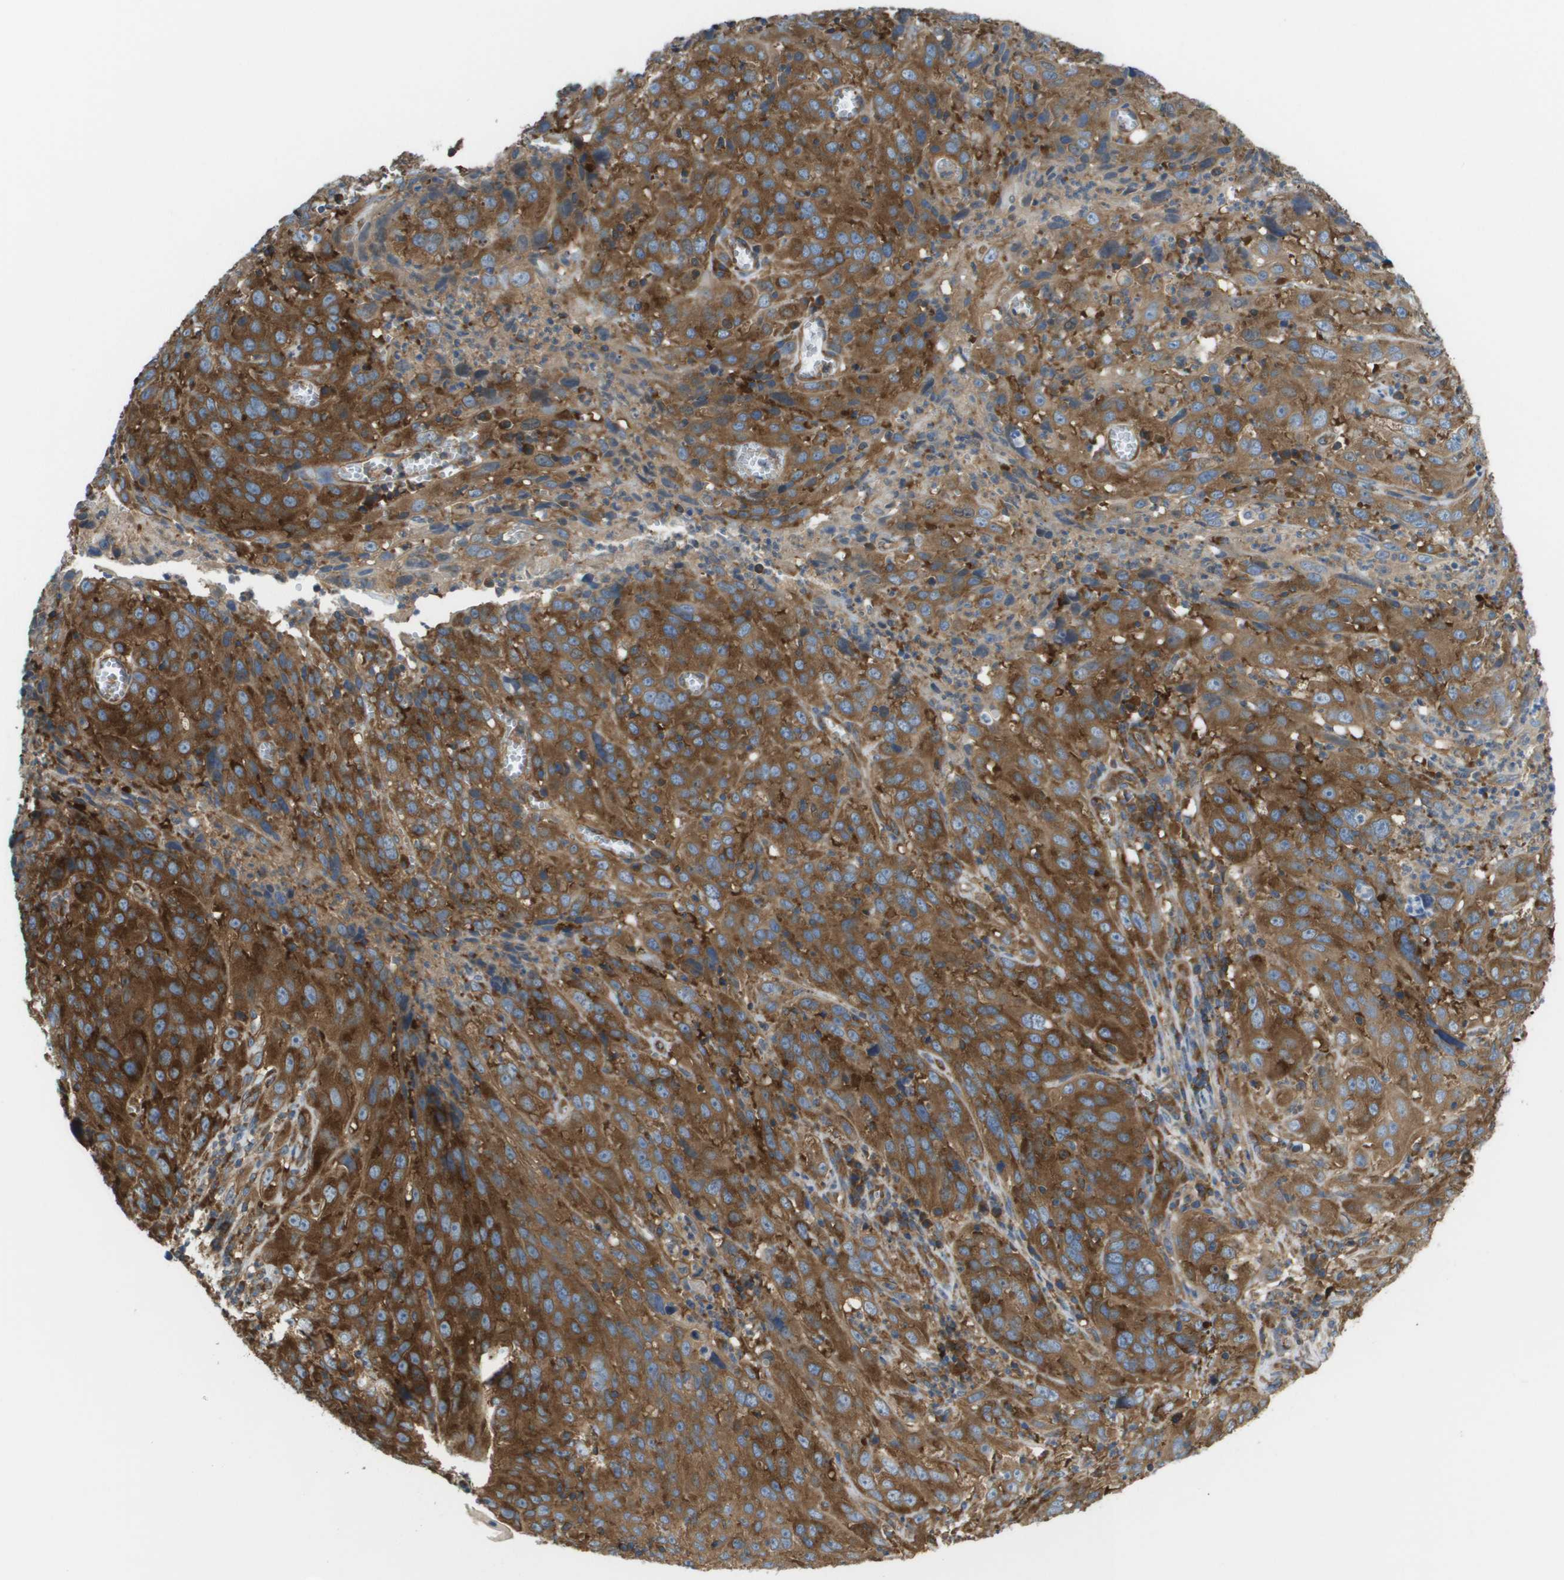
{"staining": {"intensity": "strong", "quantity": ">75%", "location": "cytoplasmic/membranous"}, "tissue": "cervical cancer", "cell_type": "Tumor cells", "image_type": "cancer", "snomed": [{"axis": "morphology", "description": "Squamous cell carcinoma, NOS"}, {"axis": "topography", "description": "Cervix"}], "caption": "Cervical squamous cell carcinoma stained with a brown dye demonstrates strong cytoplasmic/membranous positive expression in approximately >75% of tumor cells.", "gene": "EIF4G2", "patient": {"sex": "female", "age": 32}}